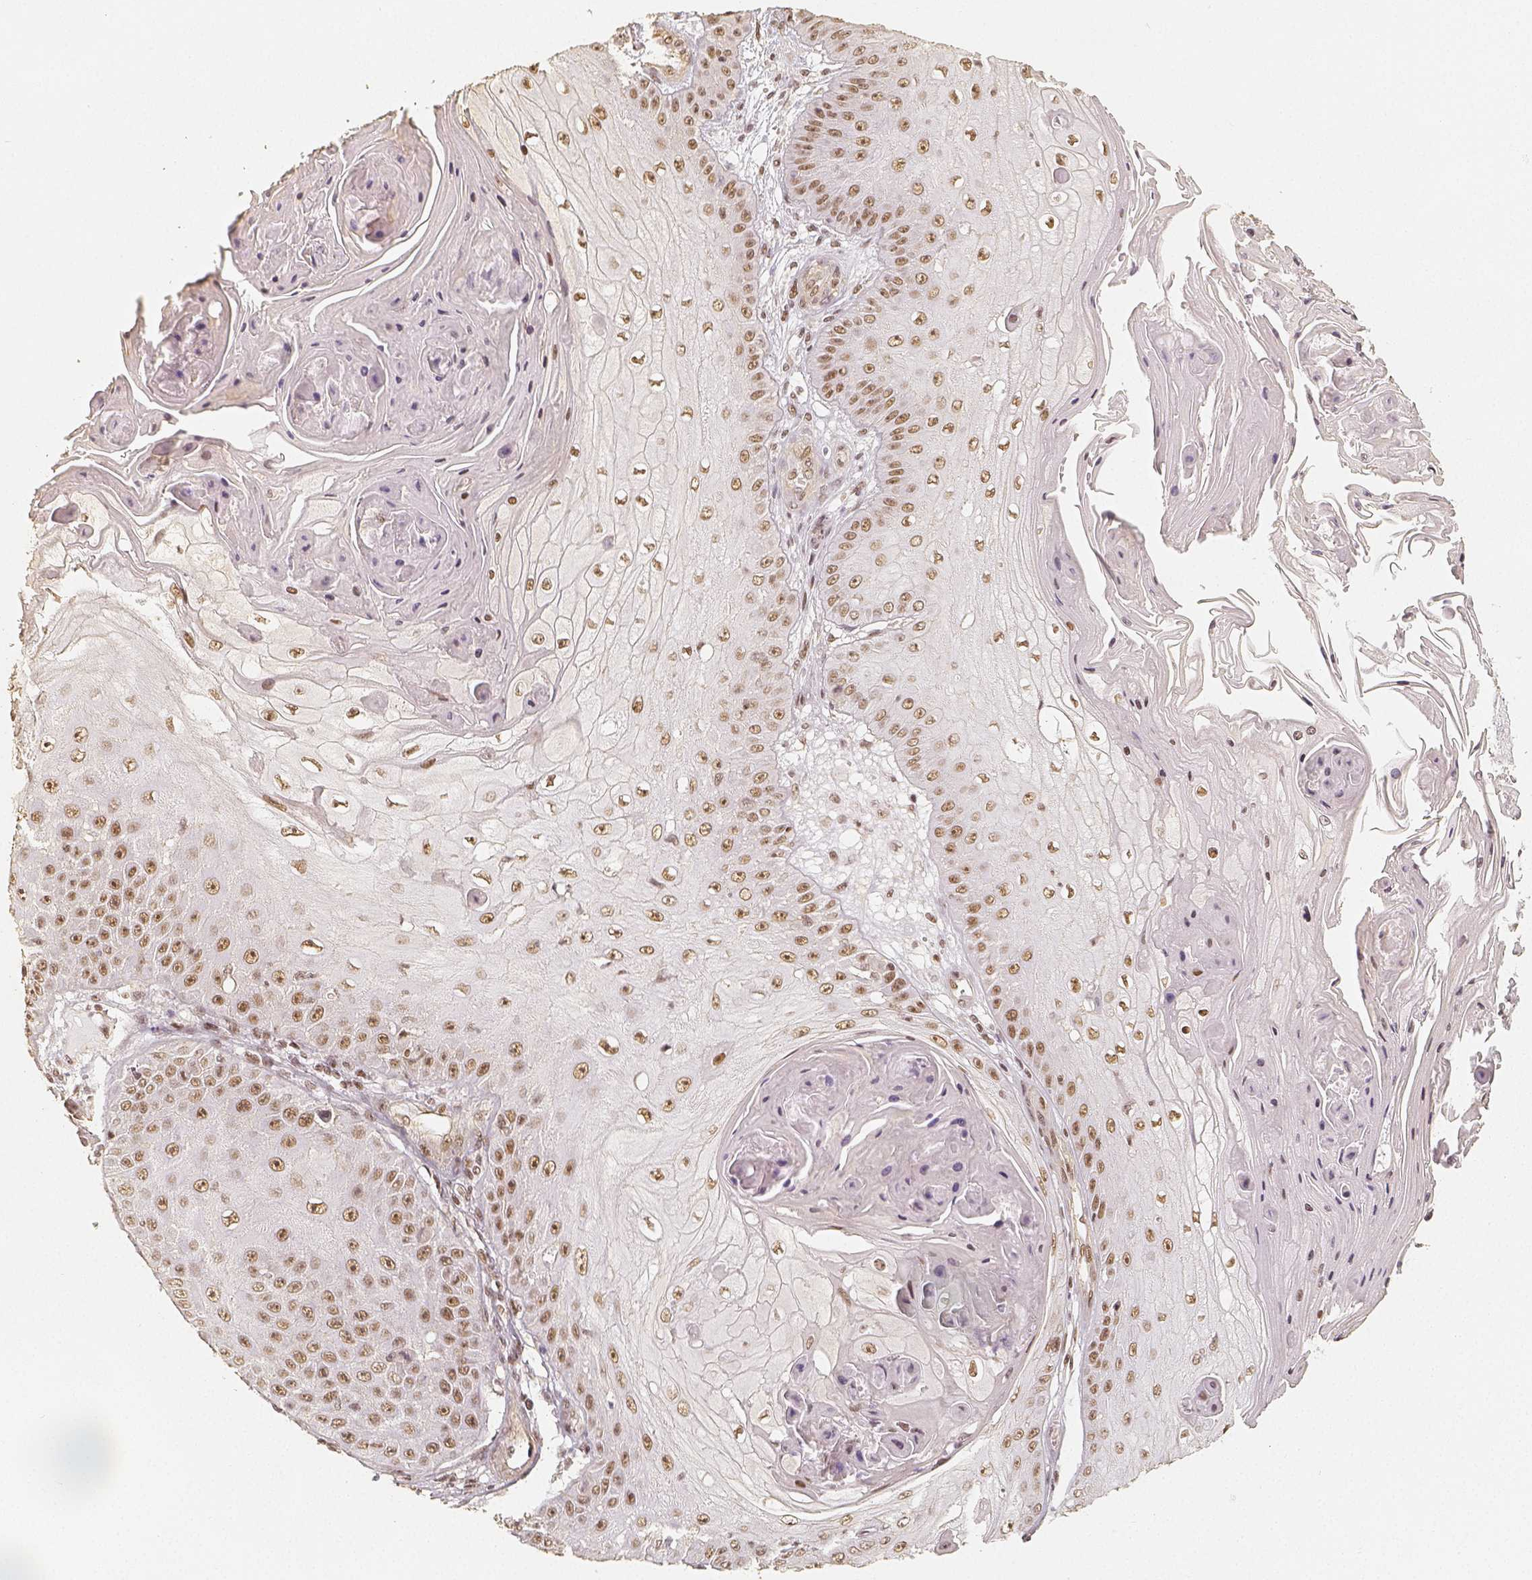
{"staining": {"intensity": "moderate", "quantity": ">75%", "location": "nuclear"}, "tissue": "skin cancer", "cell_type": "Tumor cells", "image_type": "cancer", "snomed": [{"axis": "morphology", "description": "Squamous cell carcinoma, NOS"}, {"axis": "topography", "description": "Skin"}], "caption": "Immunohistochemistry (DAB (3,3'-diaminobenzidine)) staining of squamous cell carcinoma (skin) demonstrates moderate nuclear protein expression in approximately >75% of tumor cells.", "gene": "HDAC1", "patient": {"sex": "male", "age": 70}}